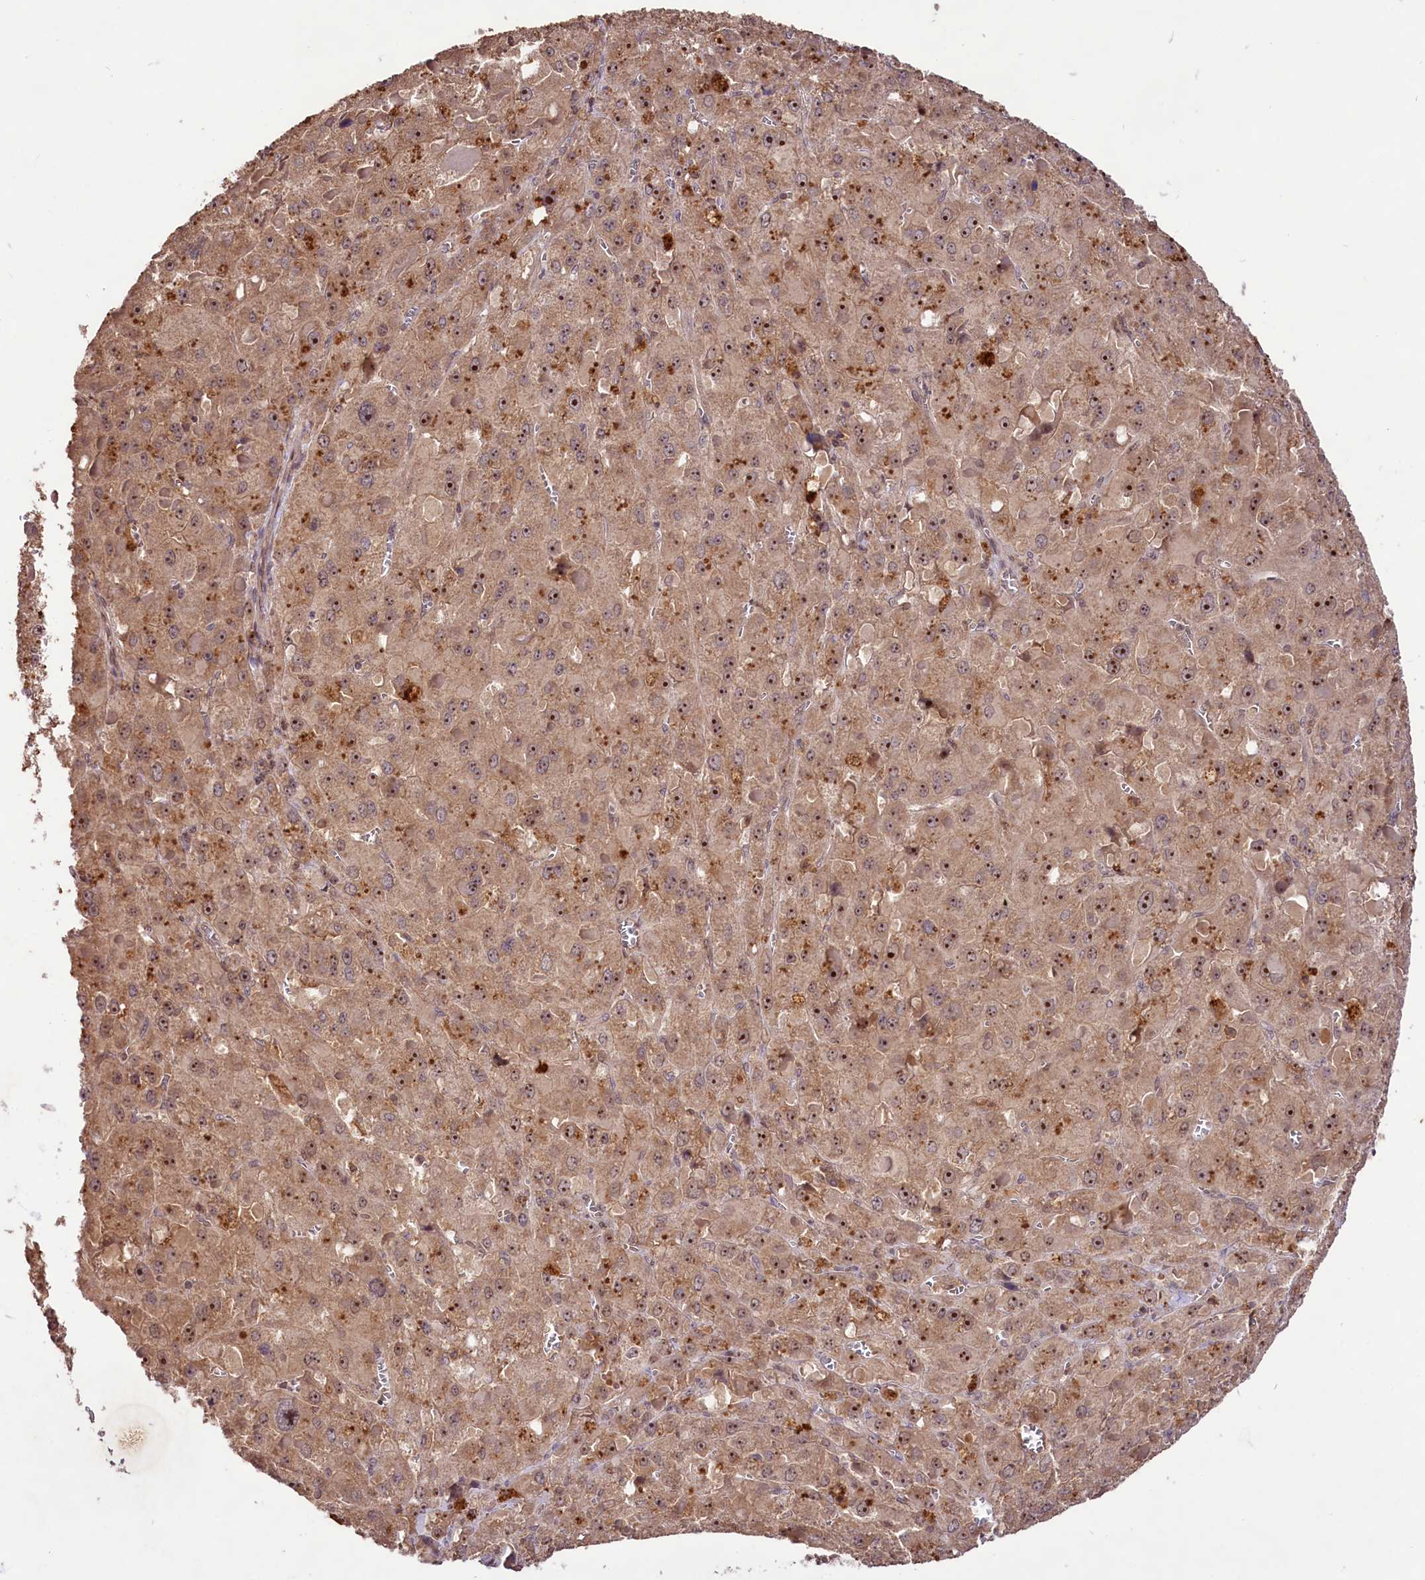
{"staining": {"intensity": "moderate", "quantity": ">75%", "location": "cytoplasmic/membranous,nuclear"}, "tissue": "liver cancer", "cell_type": "Tumor cells", "image_type": "cancer", "snomed": [{"axis": "morphology", "description": "Carcinoma, Hepatocellular, NOS"}, {"axis": "topography", "description": "Liver"}], "caption": "Immunohistochemical staining of liver cancer shows moderate cytoplasmic/membranous and nuclear protein positivity in approximately >75% of tumor cells.", "gene": "RRP8", "patient": {"sex": "female", "age": 73}}